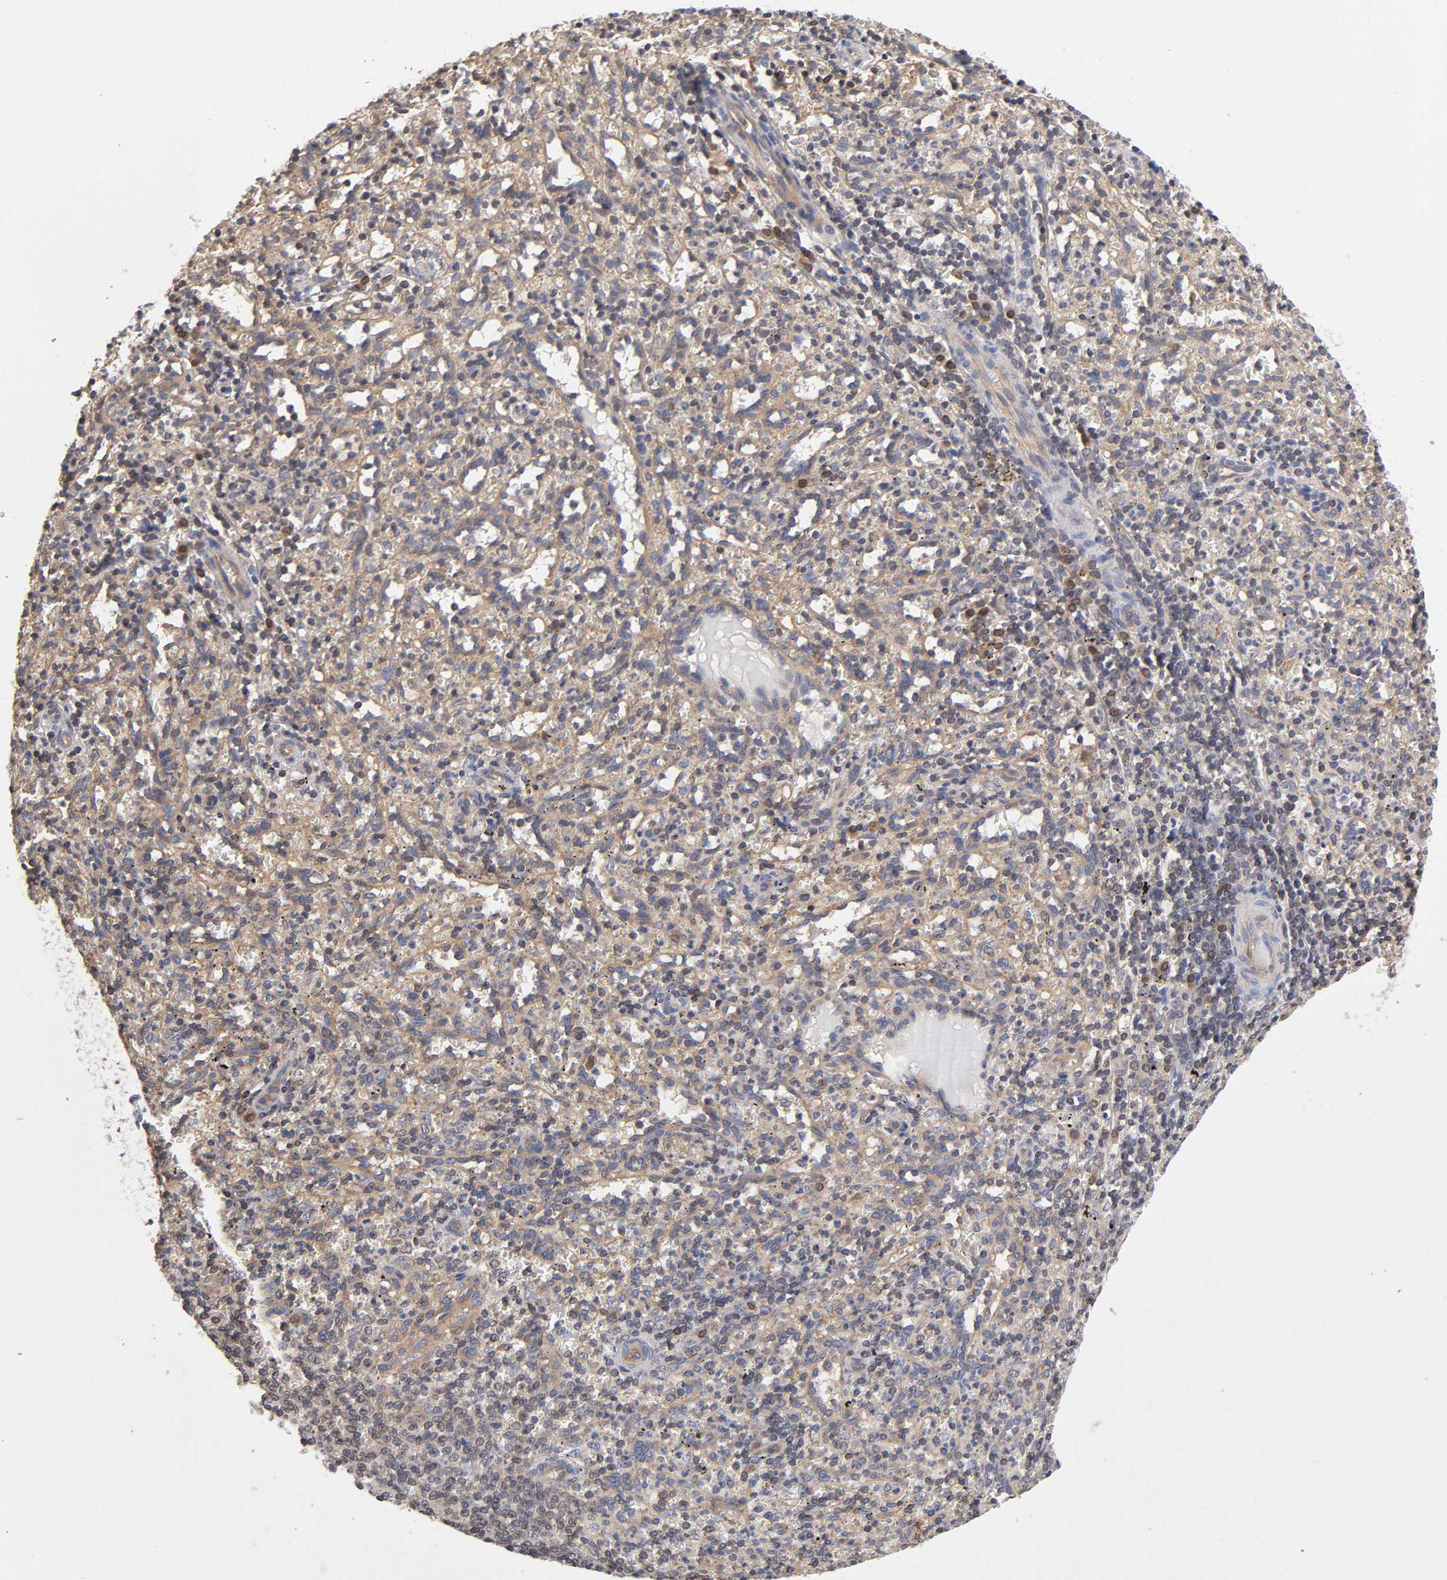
{"staining": {"intensity": "weak", "quantity": ">75%", "location": "cytoplasmic/membranous"}, "tissue": "spleen", "cell_type": "Cells in red pulp", "image_type": "normal", "snomed": [{"axis": "morphology", "description": "Normal tissue, NOS"}, {"axis": "topography", "description": "Spleen"}], "caption": "High-power microscopy captured an immunohistochemistry (IHC) photomicrograph of unremarkable spleen, revealing weak cytoplasmic/membranous expression in approximately >75% of cells in red pulp. (Stains: DAB (3,3'-diaminobenzidine) in brown, nuclei in blue, Microscopy: brightfield microscopy at high magnification).", "gene": "STRN3", "patient": {"sex": "female", "age": 10}}